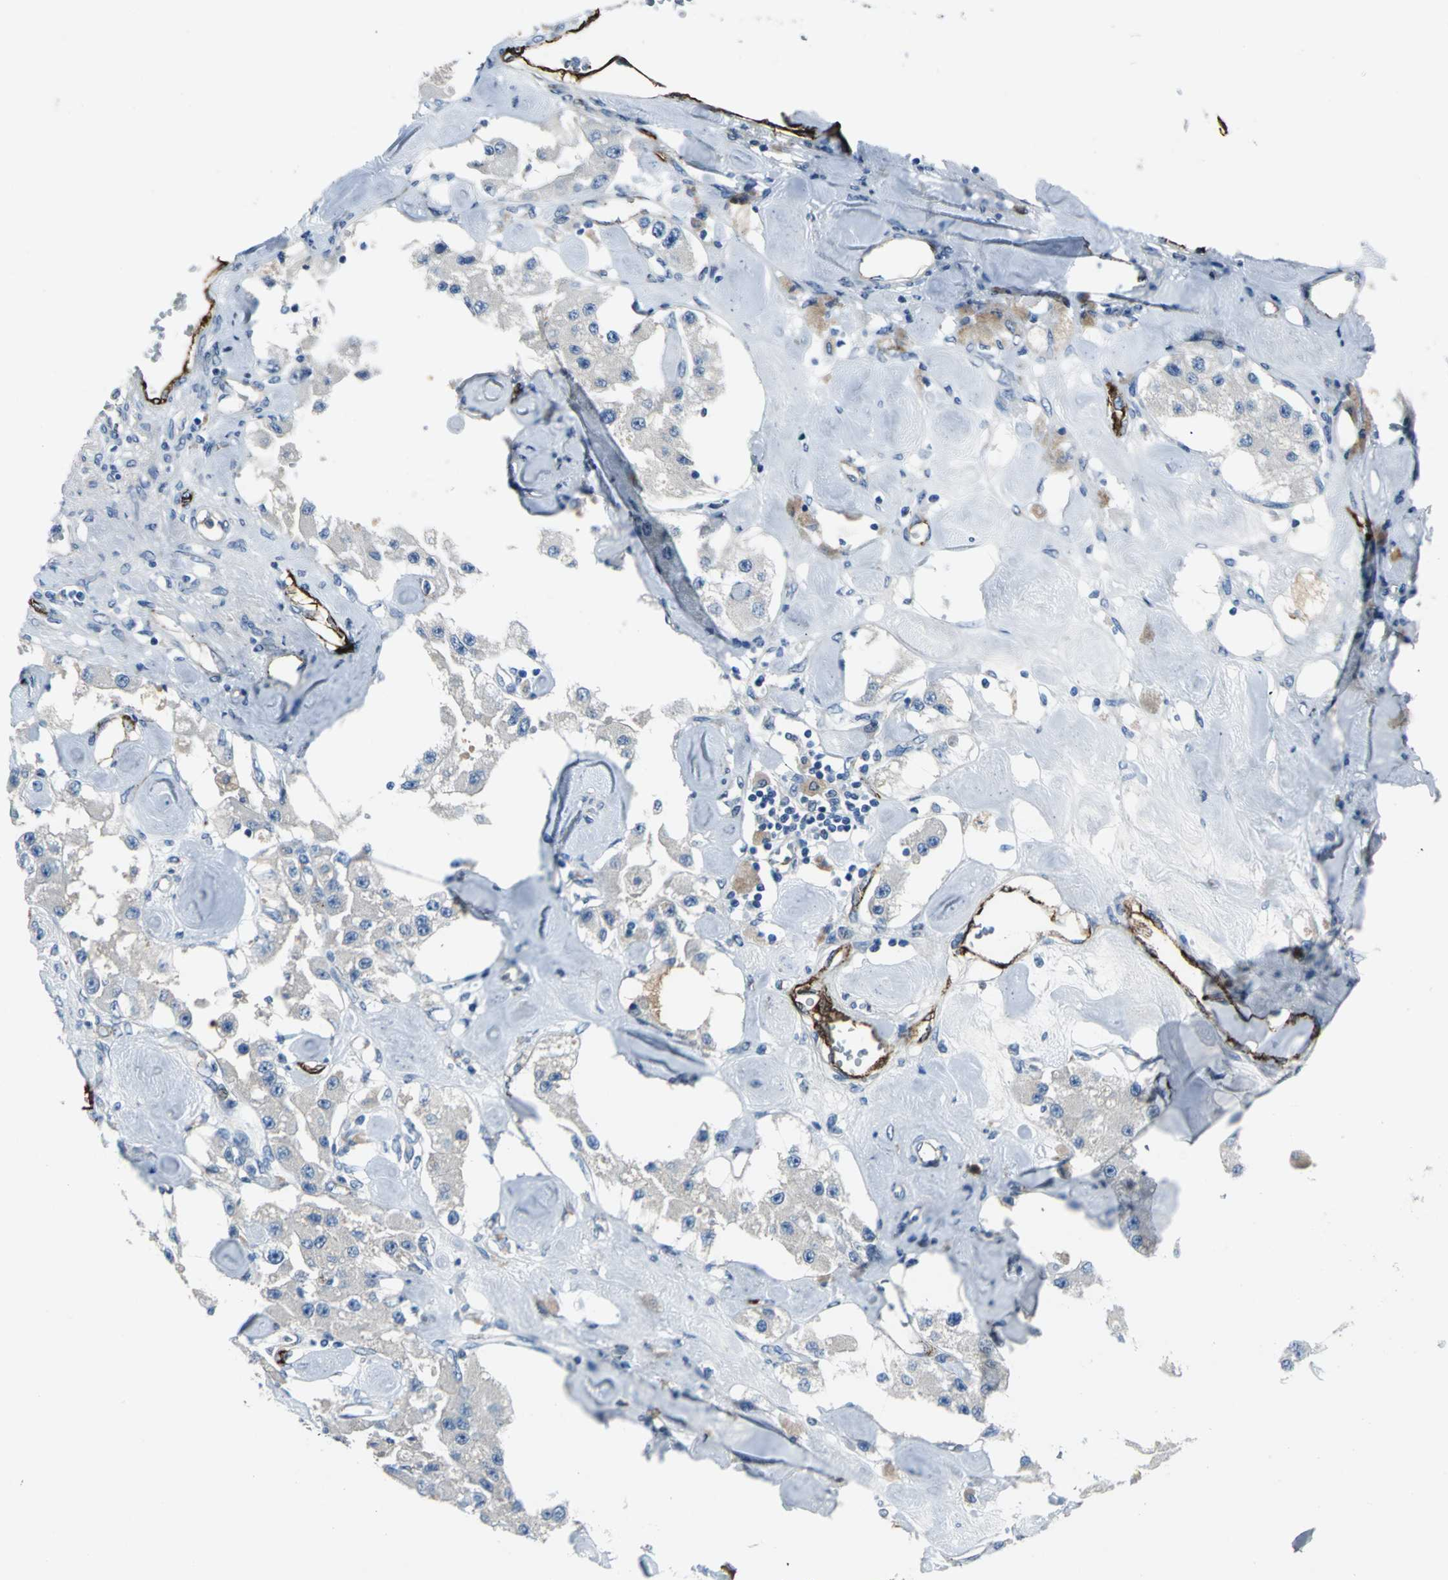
{"staining": {"intensity": "negative", "quantity": "none", "location": "none"}, "tissue": "carcinoid", "cell_type": "Tumor cells", "image_type": "cancer", "snomed": [{"axis": "morphology", "description": "Carcinoid, malignant, NOS"}, {"axis": "topography", "description": "Pancreas"}], "caption": "This is an IHC photomicrograph of carcinoid (malignant). There is no staining in tumor cells.", "gene": "SELP", "patient": {"sex": "male", "age": 41}}